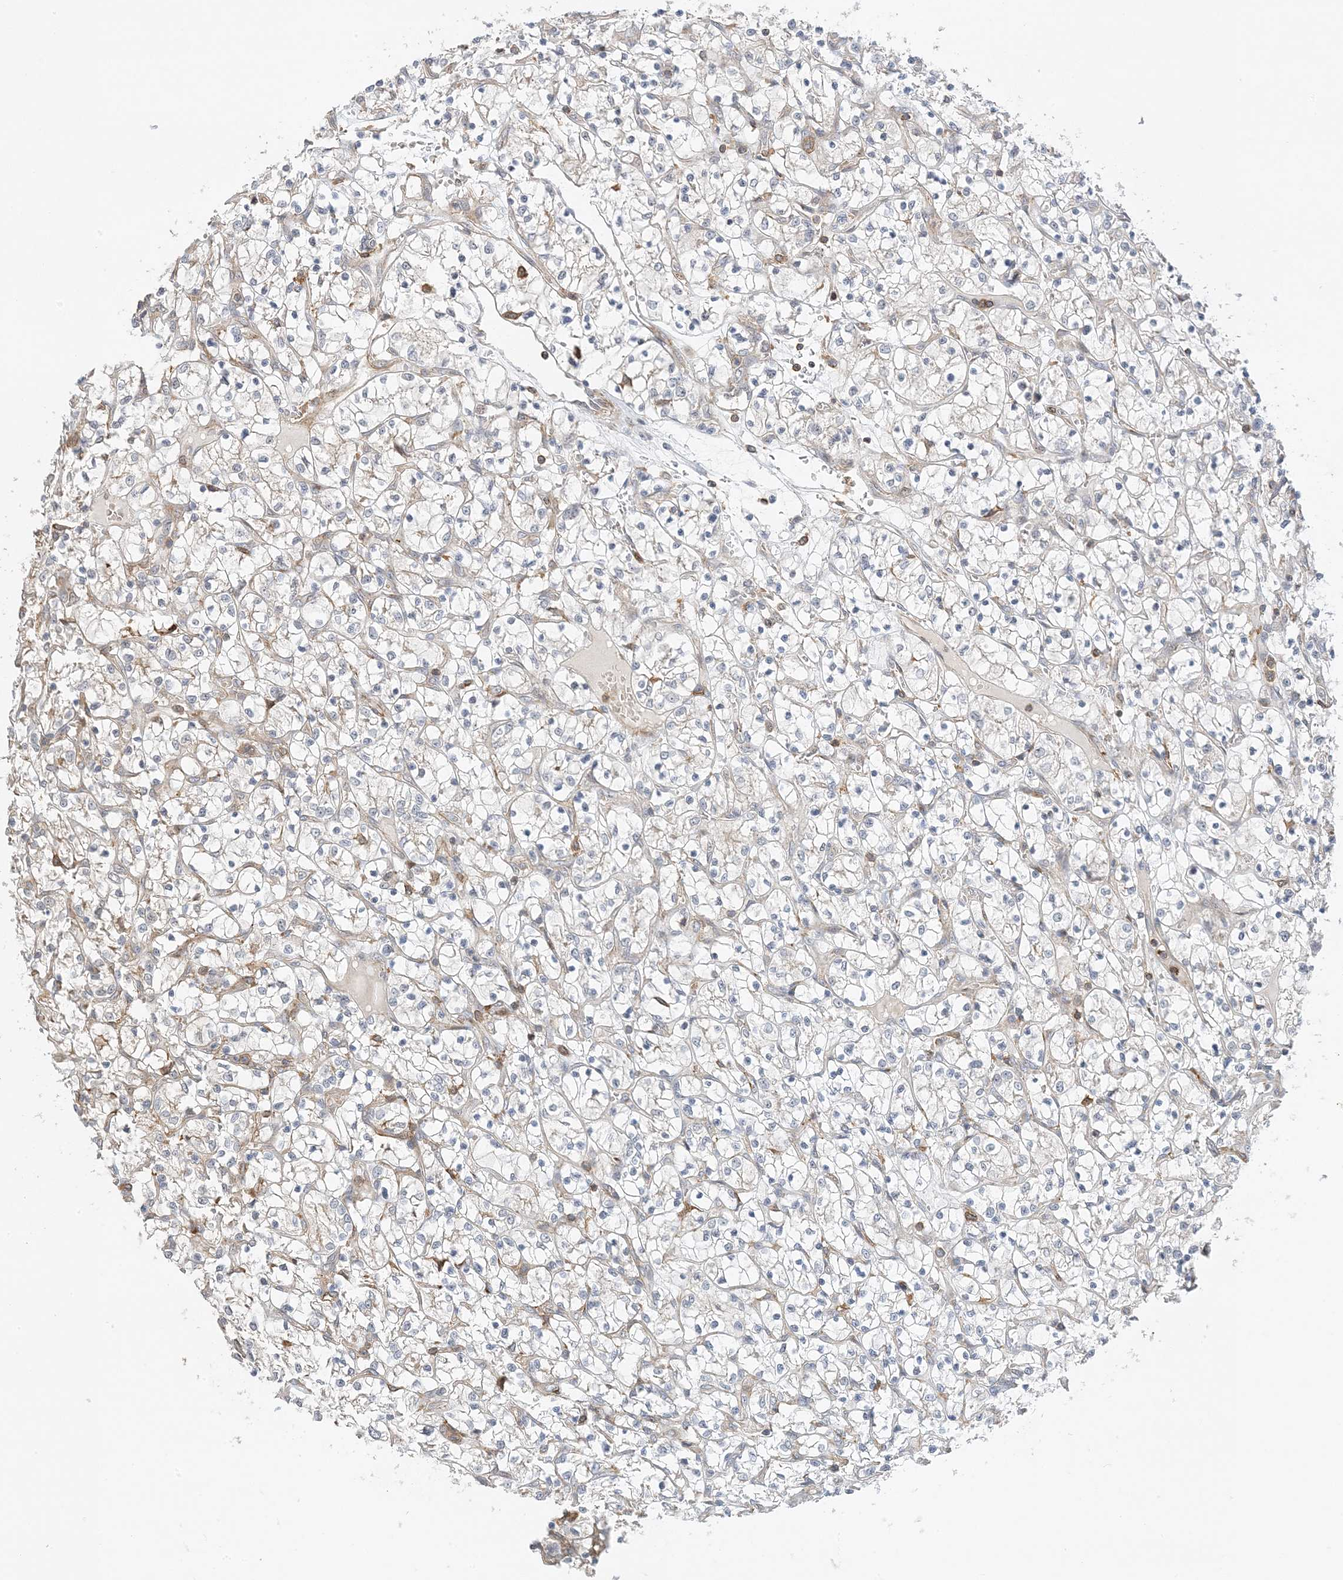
{"staining": {"intensity": "negative", "quantity": "none", "location": "none"}, "tissue": "renal cancer", "cell_type": "Tumor cells", "image_type": "cancer", "snomed": [{"axis": "morphology", "description": "Adenocarcinoma, NOS"}, {"axis": "topography", "description": "Kidney"}], "caption": "Tumor cells show no significant protein positivity in renal cancer (adenocarcinoma).", "gene": "TATDN3", "patient": {"sex": "female", "age": 69}}